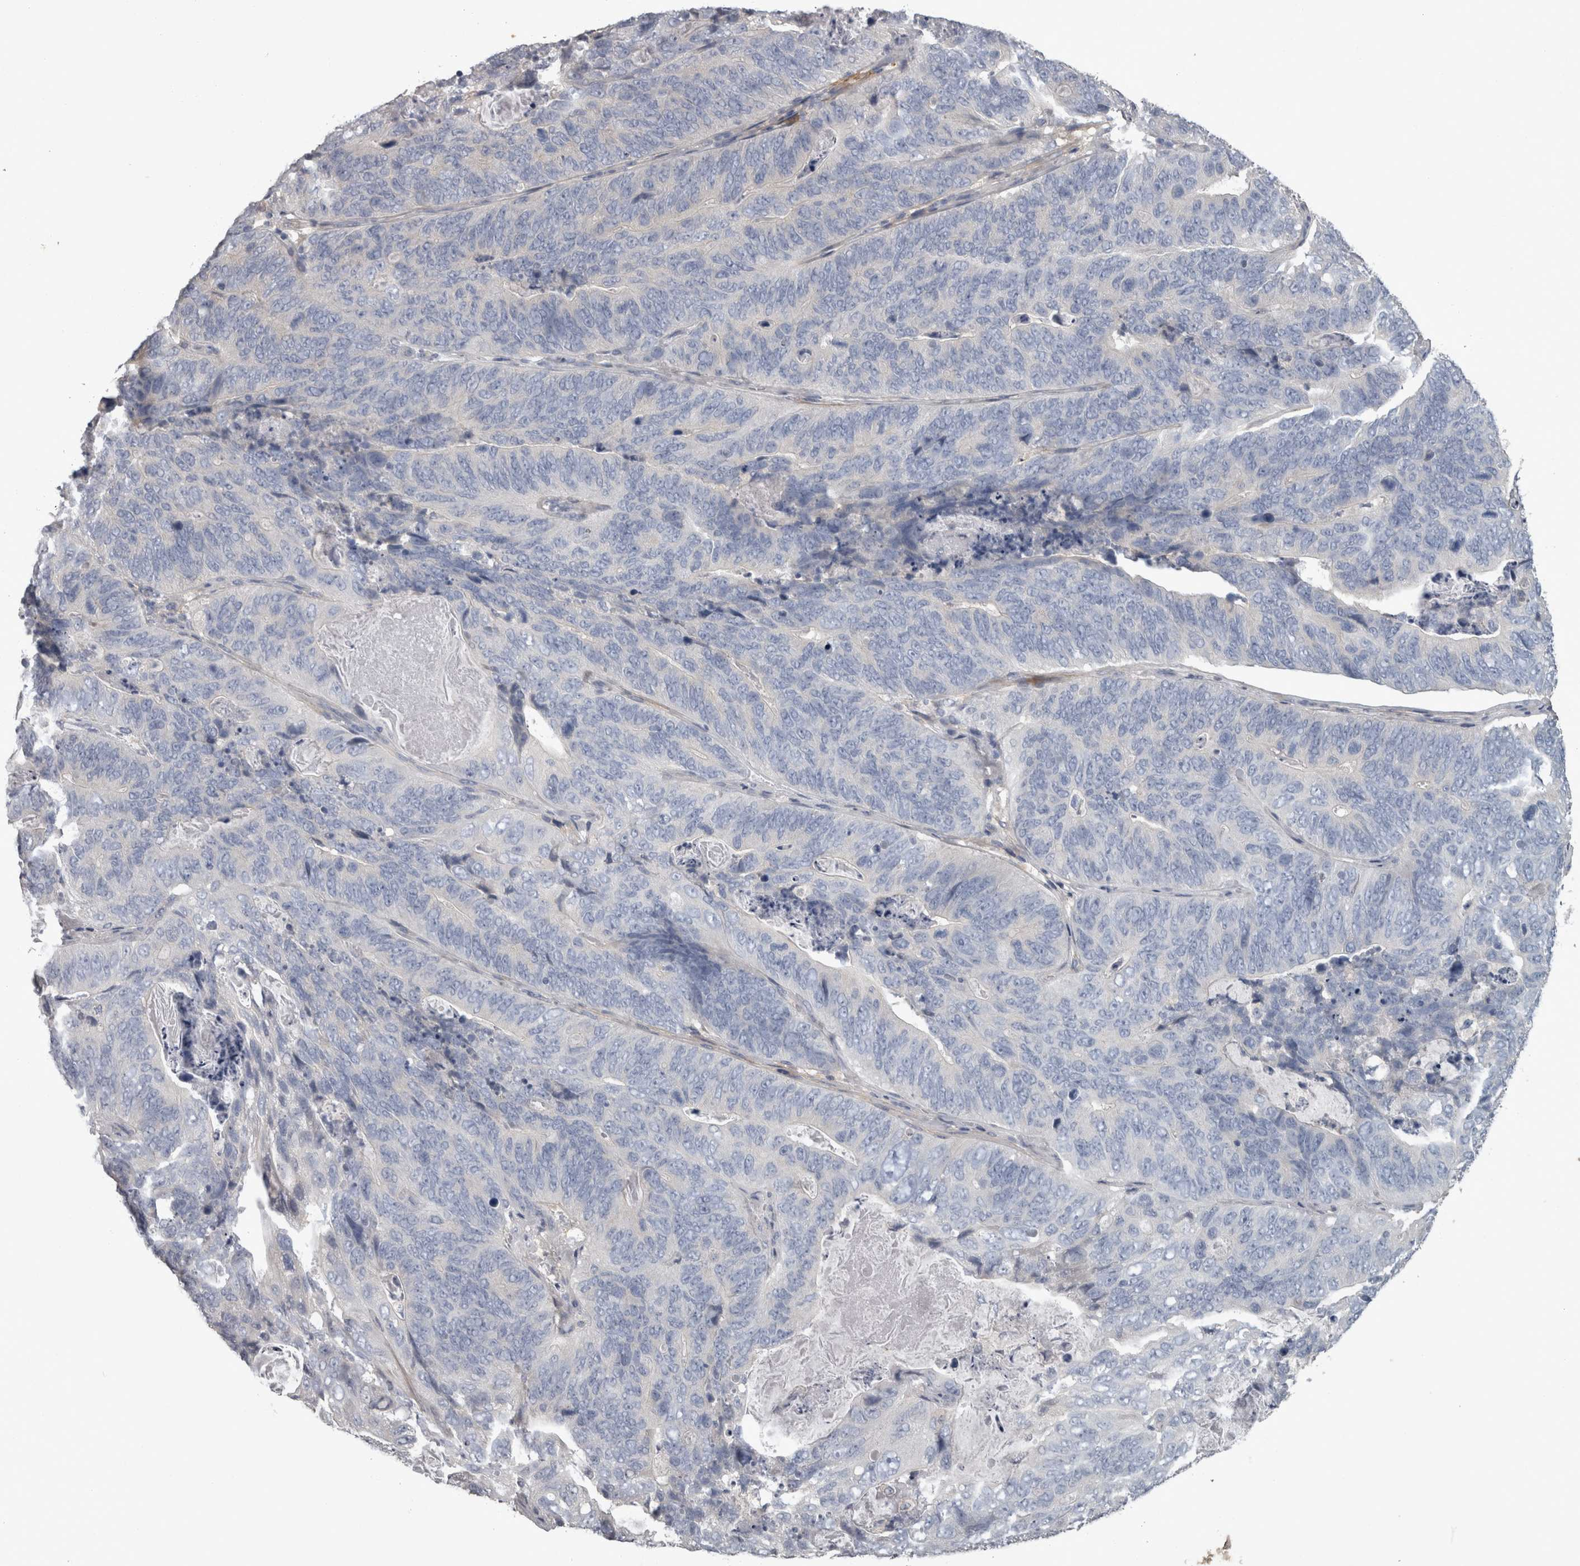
{"staining": {"intensity": "negative", "quantity": "none", "location": "none"}, "tissue": "stomach cancer", "cell_type": "Tumor cells", "image_type": "cancer", "snomed": [{"axis": "morphology", "description": "Normal tissue, NOS"}, {"axis": "morphology", "description": "Adenocarcinoma, NOS"}, {"axis": "topography", "description": "Stomach"}], "caption": "Histopathology image shows no significant protein staining in tumor cells of stomach adenocarcinoma. (DAB immunohistochemistry visualized using brightfield microscopy, high magnification).", "gene": "EFEMP2", "patient": {"sex": "female", "age": 89}}